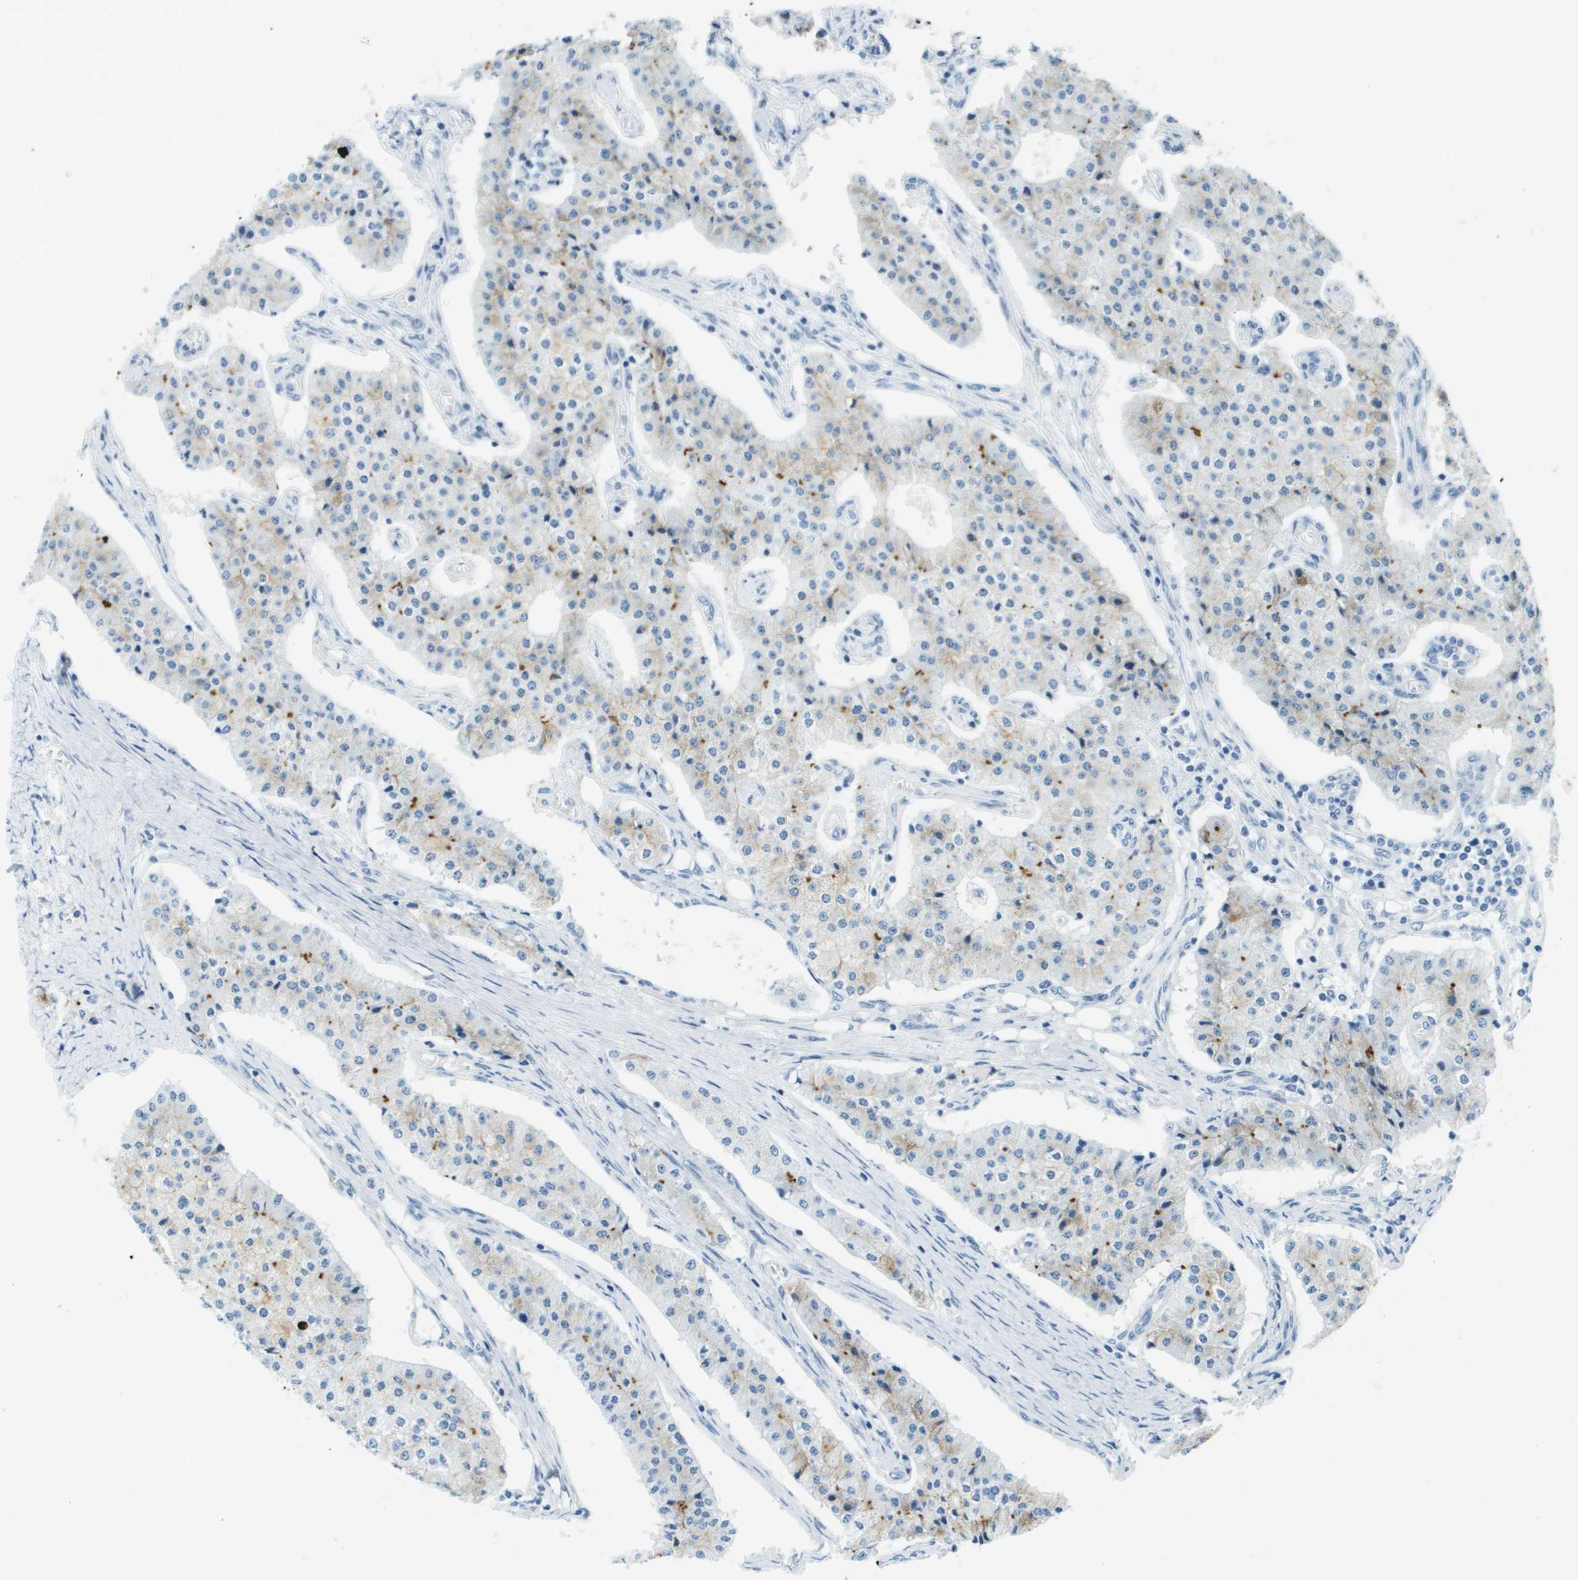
{"staining": {"intensity": "weak", "quantity": "<25%", "location": "cytoplasmic/membranous"}, "tissue": "carcinoid", "cell_type": "Tumor cells", "image_type": "cancer", "snomed": [{"axis": "morphology", "description": "Carcinoid, malignant, NOS"}, {"axis": "topography", "description": "Colon"}], "caption": "Immunohistochemistry image of neoplastic tissue: human carcinoid stained with DAB reveals no significant protein expression in tumor cells.", "gene": "CDHR2", "patient": {"sex": "female", "age": 52}}